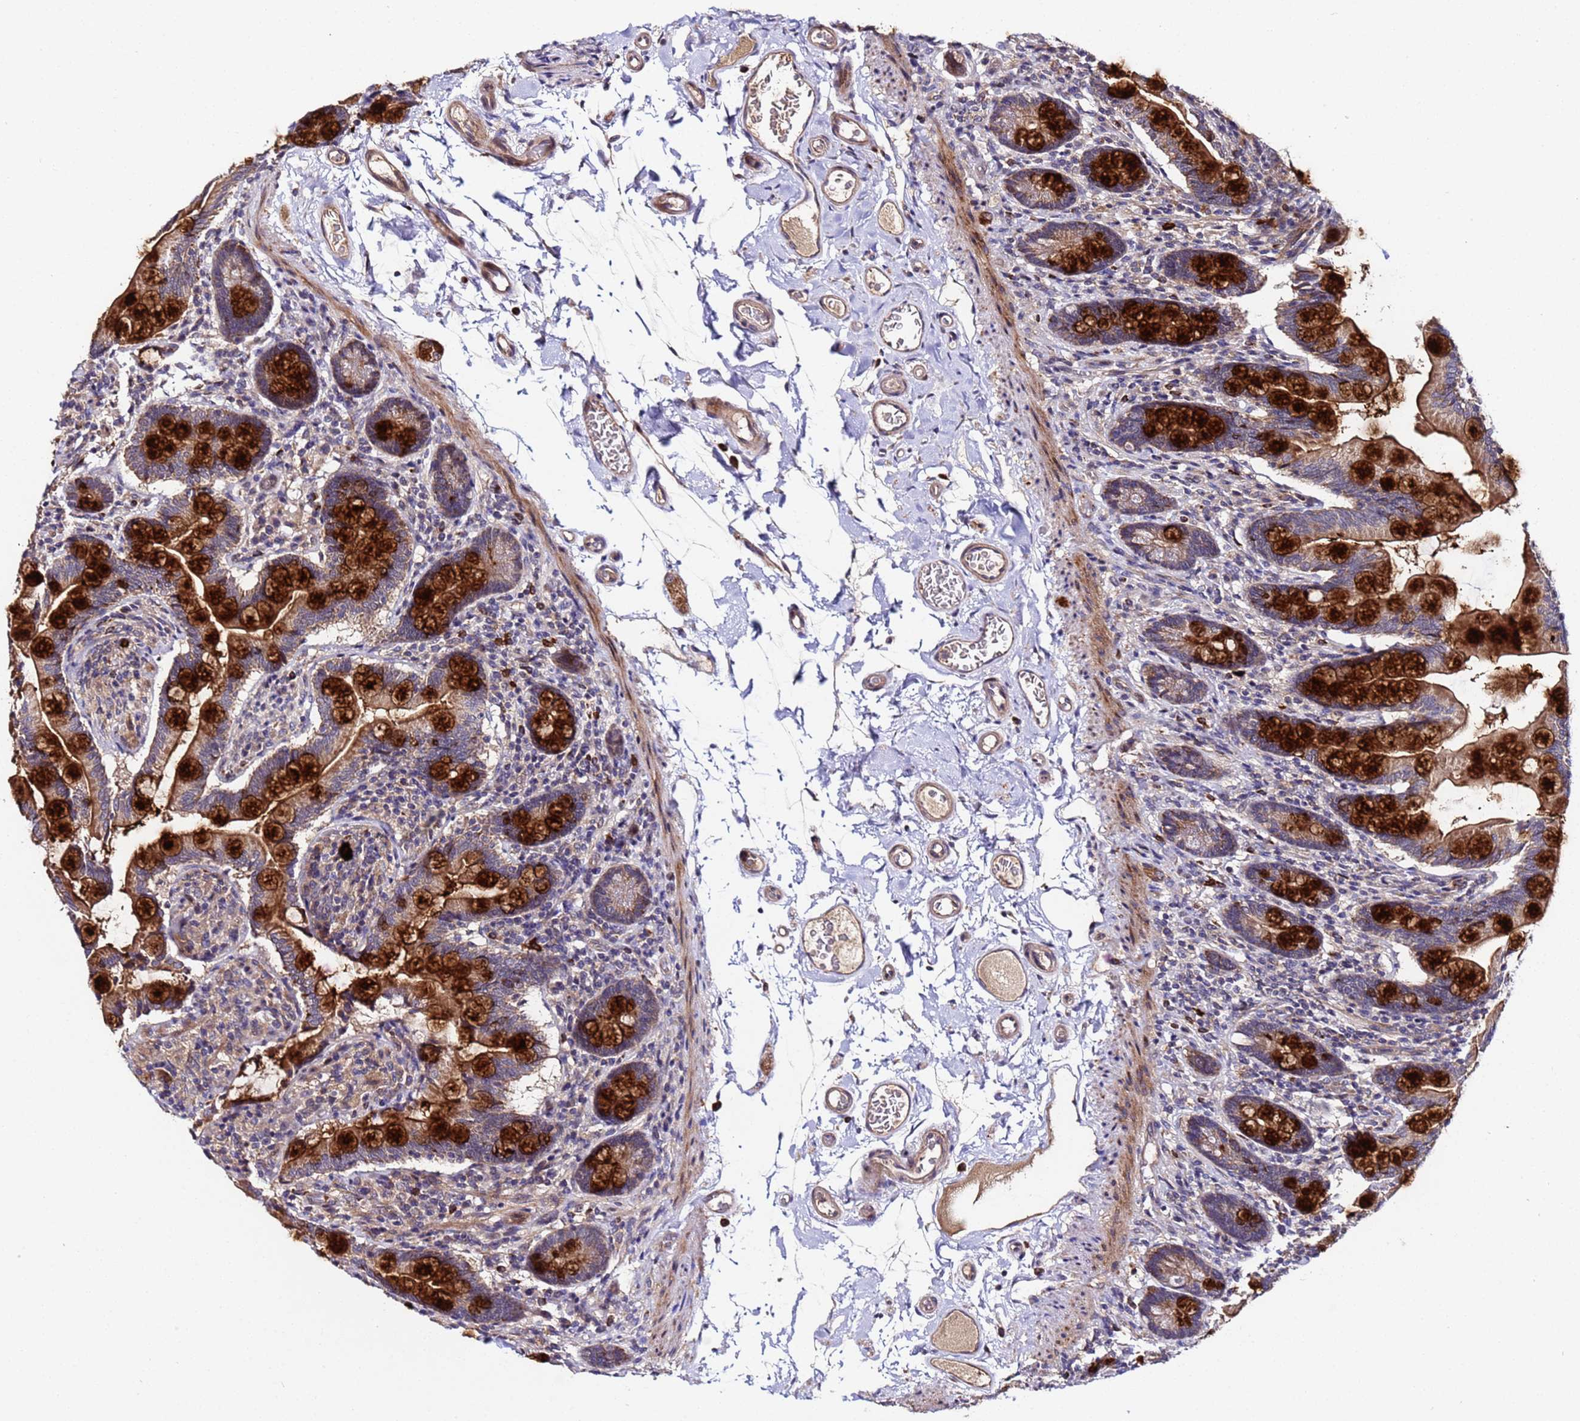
{"staining": {"intensity": "strong", "quantity": ">75%", "location": "cytoplasmic/membranous"}, "tissue": "small intestine", "cell_type": "Glandular cells", "image_type": "normal", "snomed": [{"axis": "morphology", "description": "Normal tissue, NOS"}, {"axis": "topography", "description": "Small intestine"}], "caption": "Normal small intestine demonstrates strong cytoplasmic/membranous staining in approximately >75% of glandular cells.", "gene": "PLXDC2", "patient": {"sex": "female", "age": 64}}